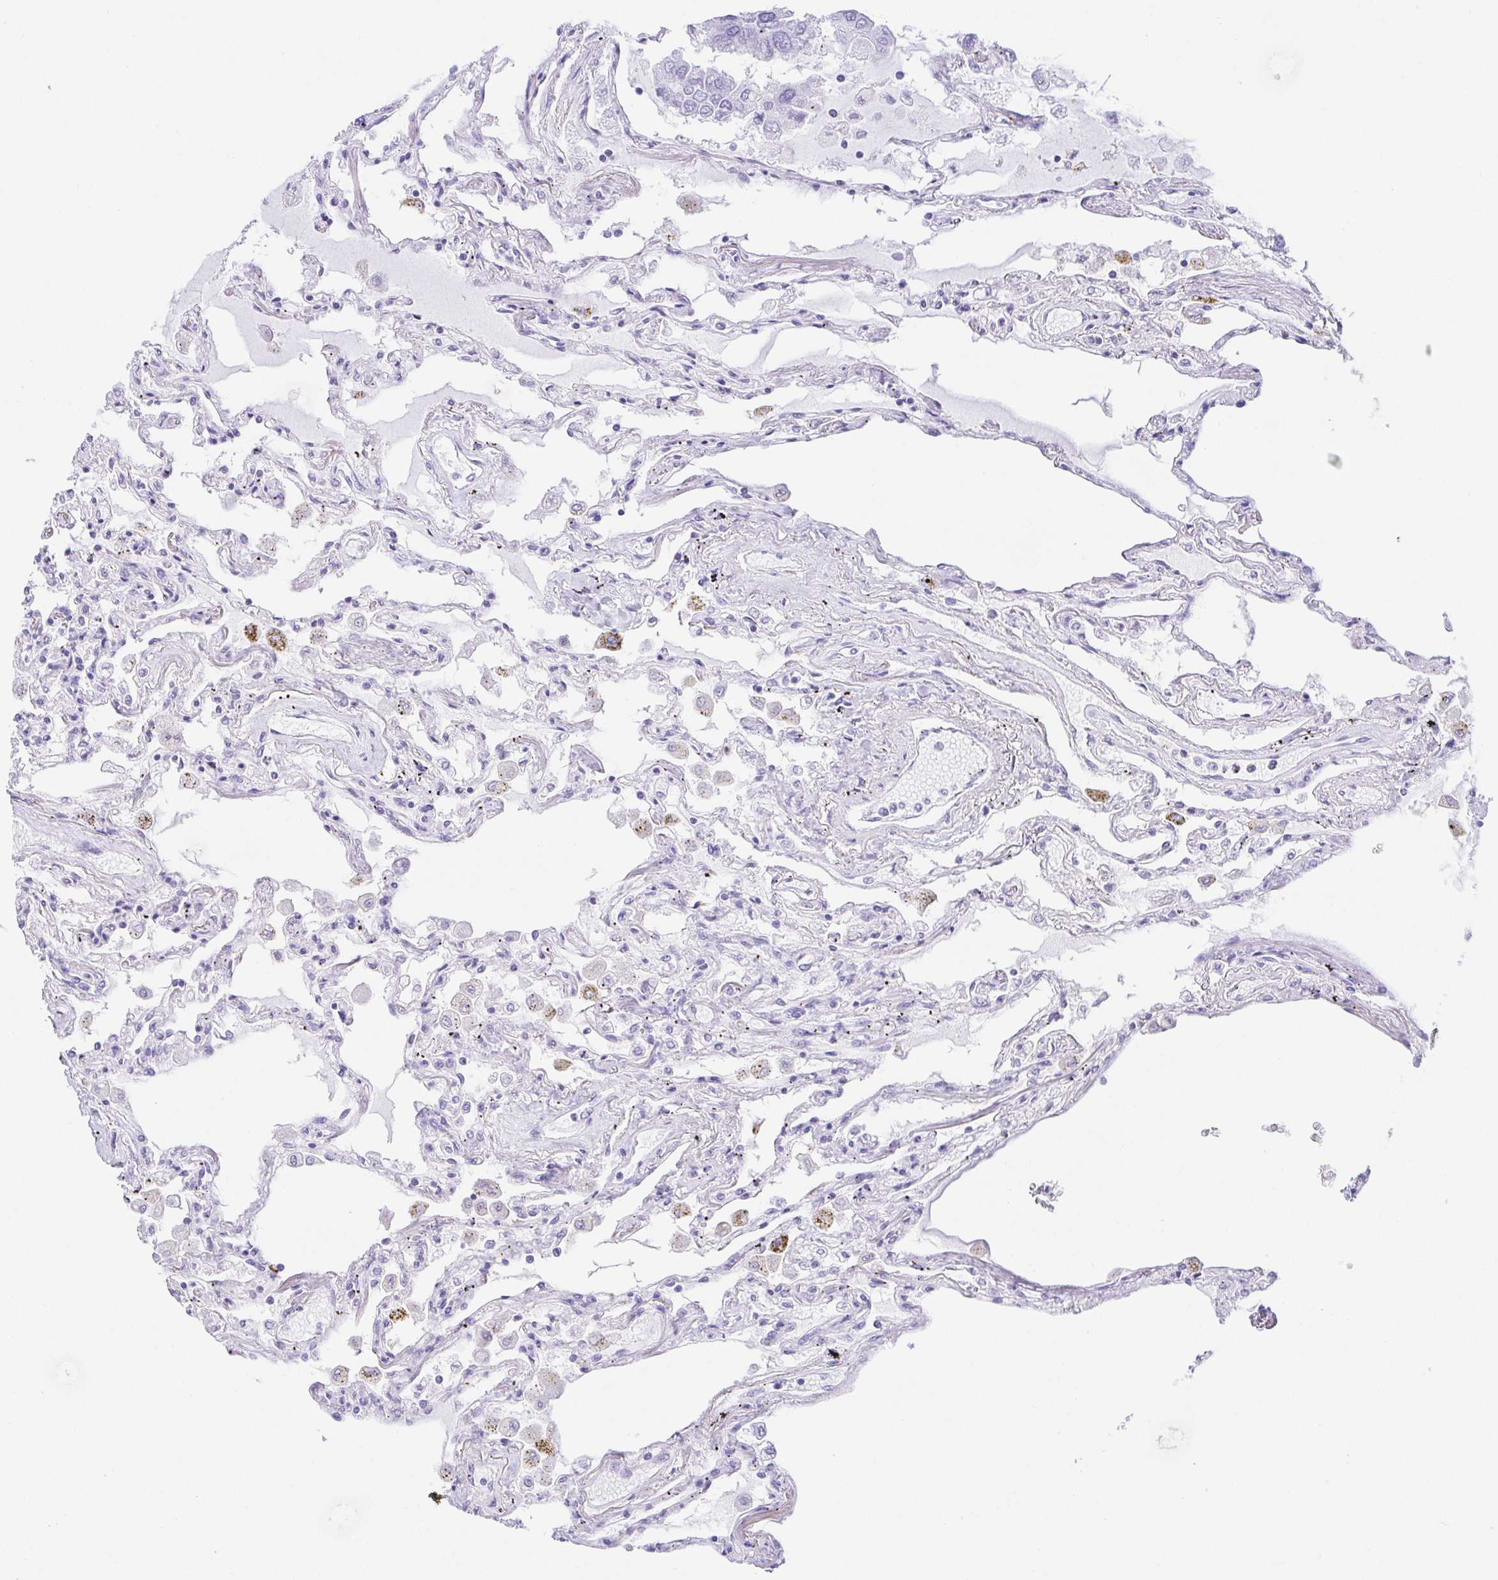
{"staining": {"intensity": "negative", "quantity": "none", "location": "none"}, "tissue": "lung", "cell_type": "Alveolar cells", "image_type": "normal", "snomed": [{"axis": "morphology", "description": "Normal tissue, NOS"}, {"axis": "morphology", "description": "Adenocarcinoma, NOS"}, {"axis": "topography", "description": "Cartilage tissue"}, {"axis": "topography", "description": "Lung"}], "caption": "This image is of benign lung stained with immunohistochemistry to label a protein in brown with the nuclei are counter-stained blue. There is no positivity in alveolar cells. (DAB IHC visualized using brightfield microscopy, high magnification).", "gene": "KRTDAP", "patient": {"sex": "female", "age": 67}}